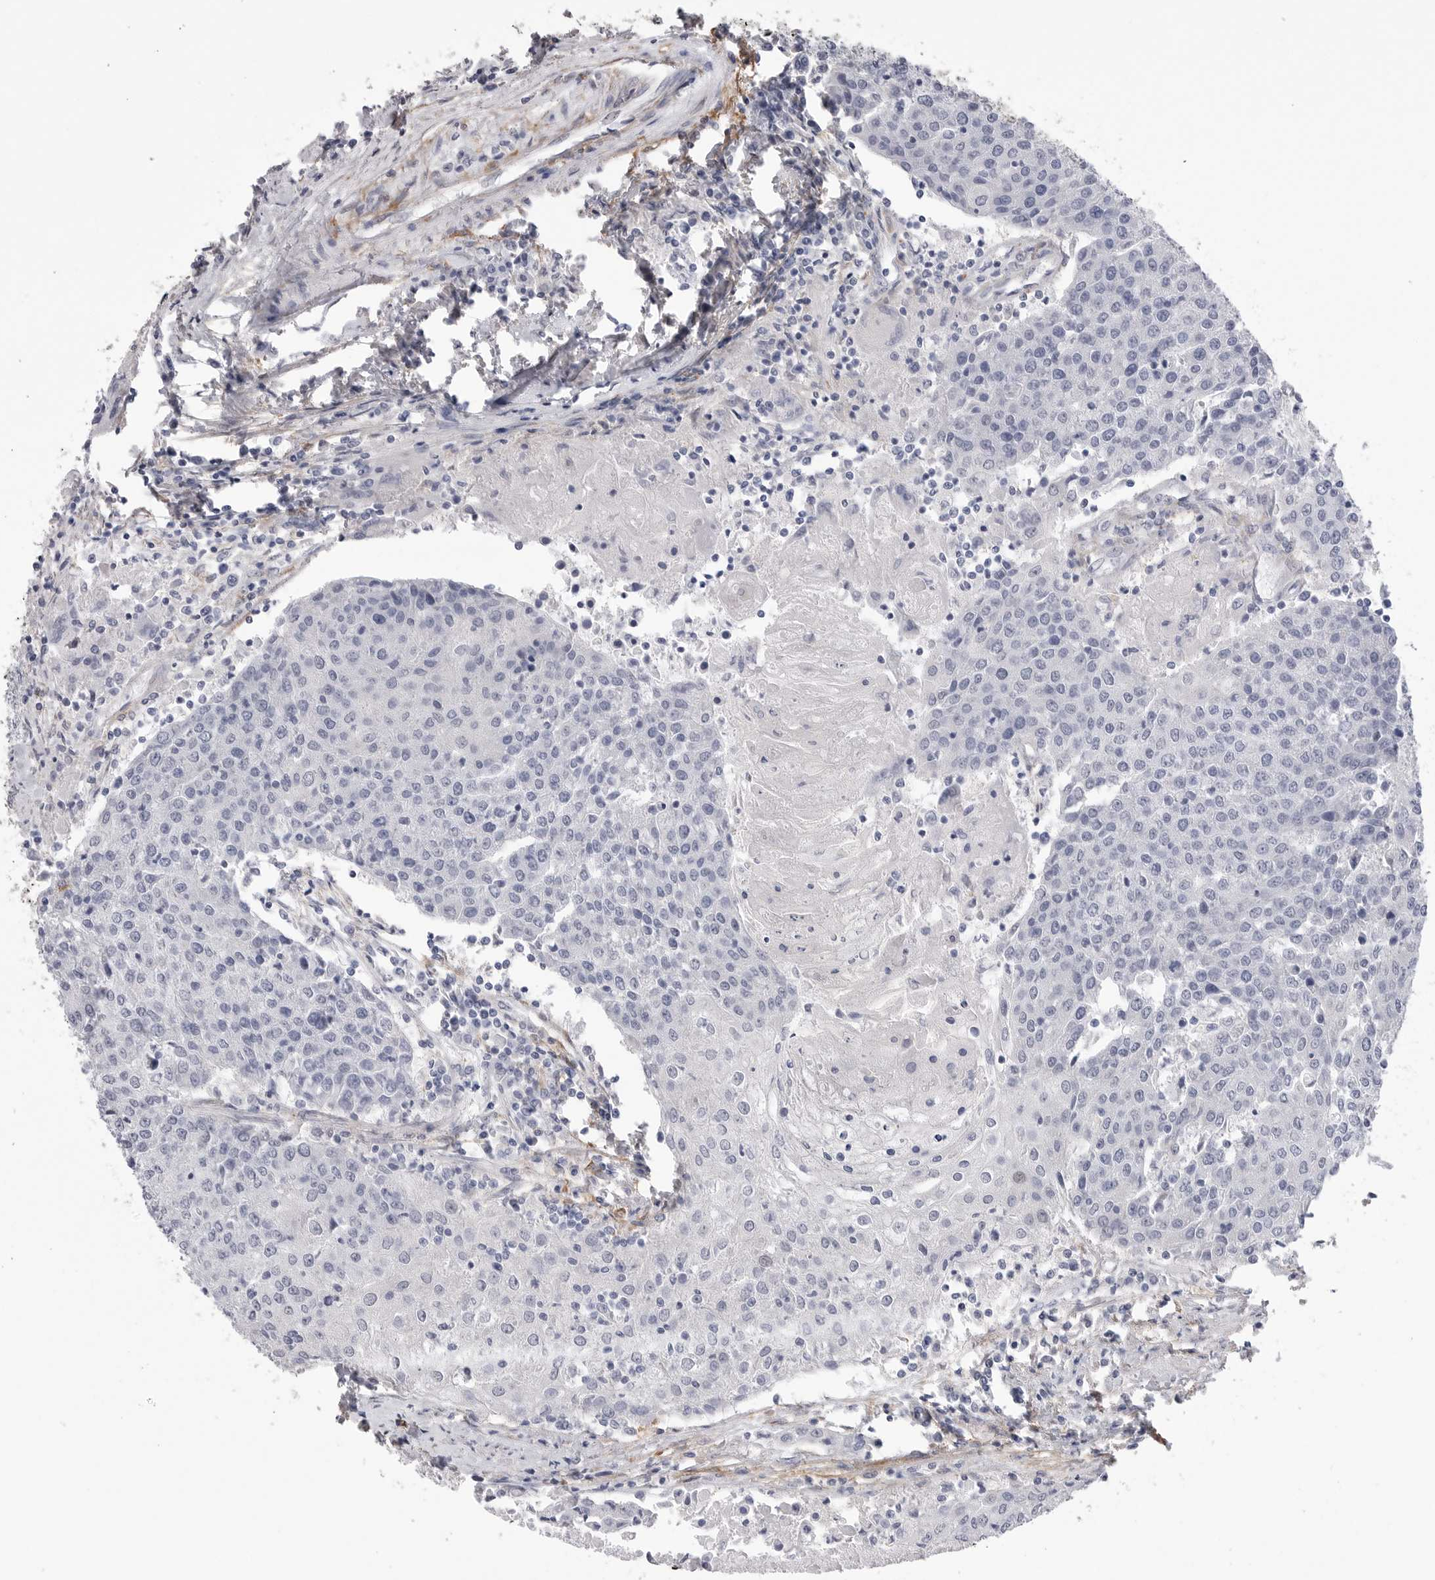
{"staining": {"intensity": "negative", "quantity": "none", "location": "none"}, "tissue": "urothelial cancer", "cell_type": "Tumor cells", "image_type": "cancer", "snomed": [{"axis": "morphology", "description": "Urothelial carcinoma, High grade"}, {"axis": "topography", "description": "Urinary bladder"}], "caption": "Histopathology image shows no protein staining in tumor cells of urothelial cancer tissue.", "gene": "AKAP12", "patient": {"sex": "female", "age": 85}}